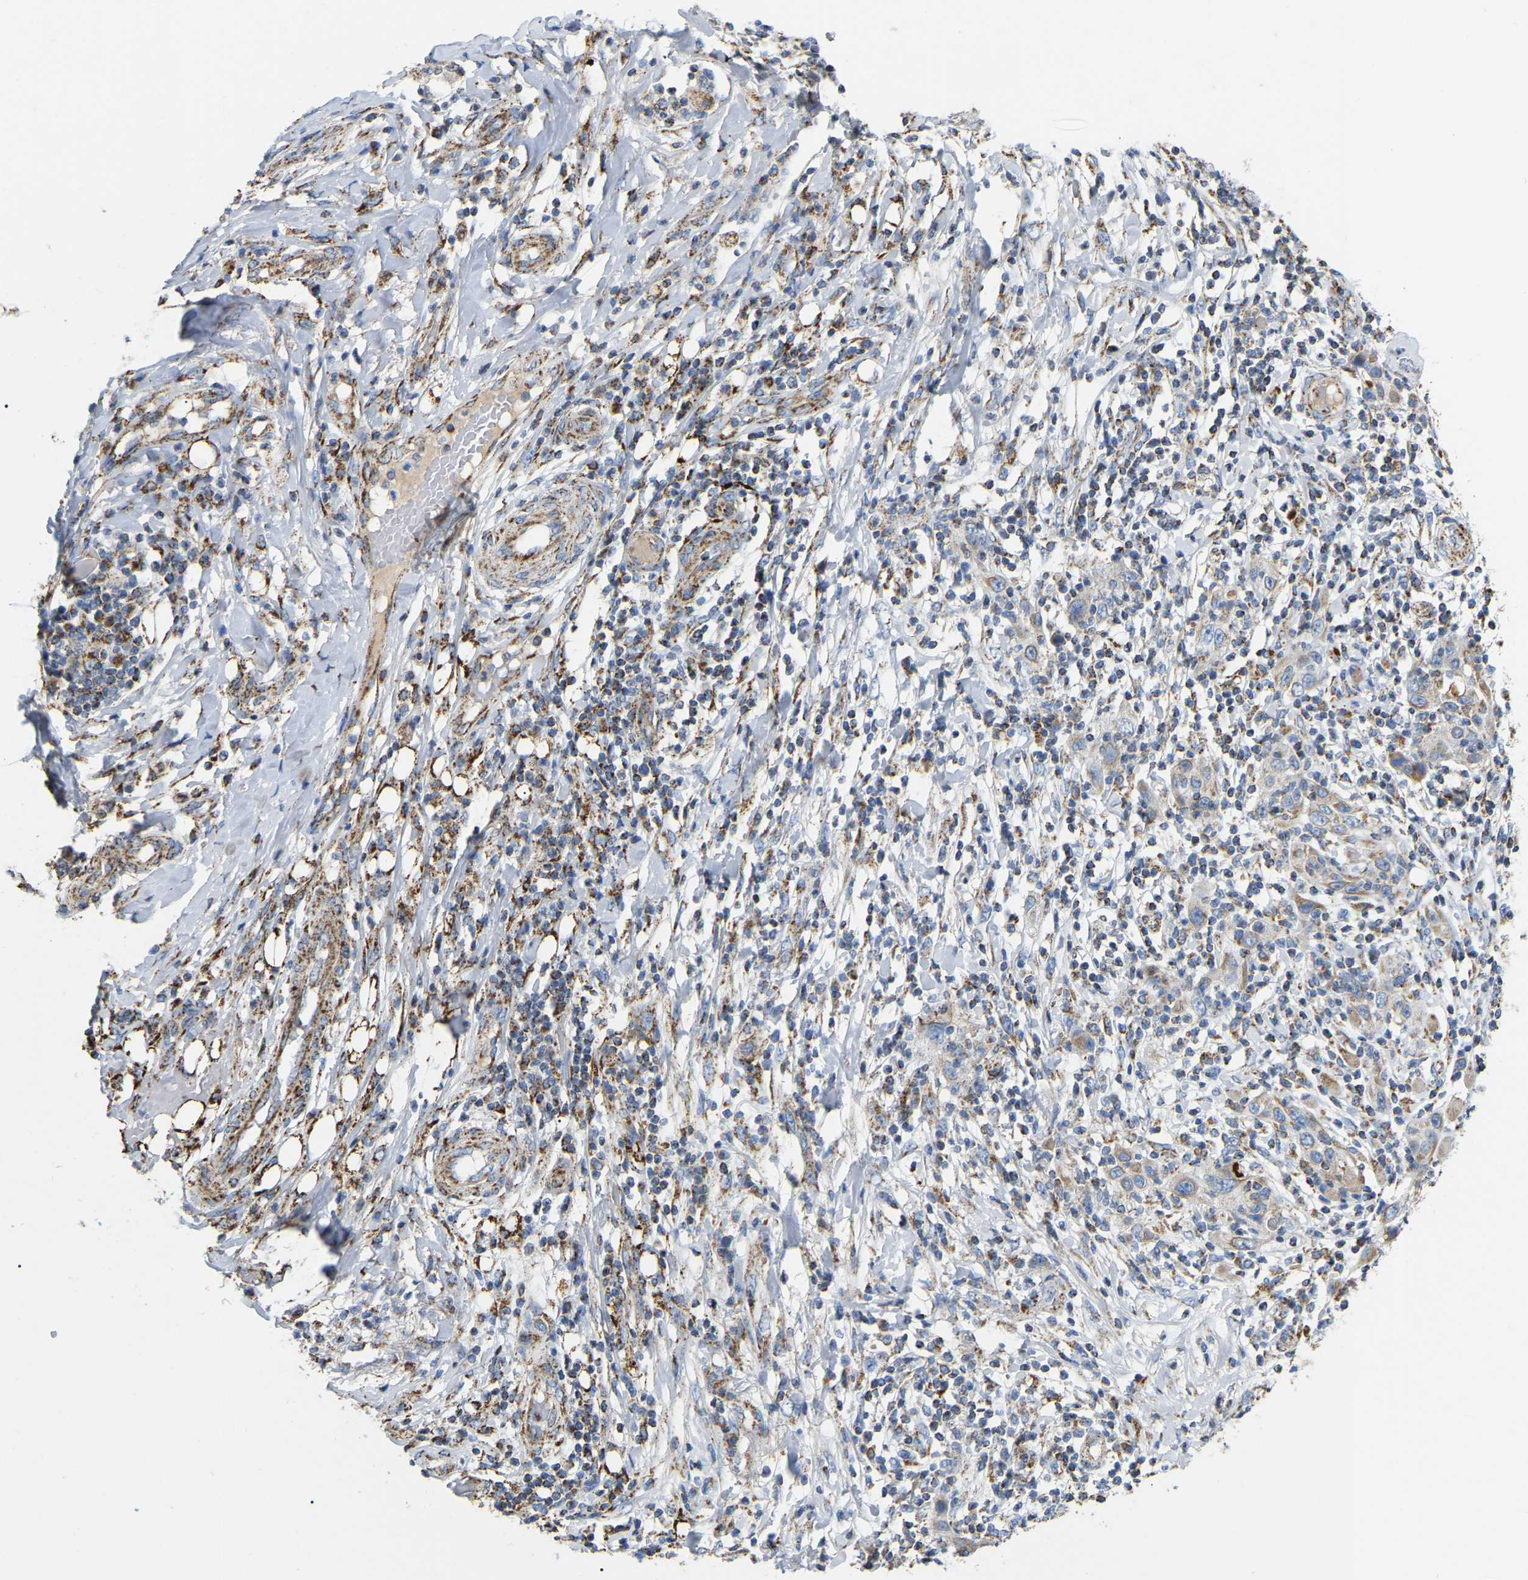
{"staining": {"intensity": "moderate", "quantity": "<25%", "location": "cytoplasmic/membranous"}, "tissue": "skin cancer", "cell_type": "Tumor cells", "image_type": "cancer", "snomed": [{"axis": "morphology", "description": "Squamous cell carcinoma, NOS"}, {"axis": "topography", "description": "Skin"}], "caption": "The micrograph reveals immunohistochemical staining of skin cancer. There is moderate cytoplasmic/membranous staining is present in about <25% of tumor cells.", "gene": "HIBADH", "patient": {"sex": "female", "age": 88}}